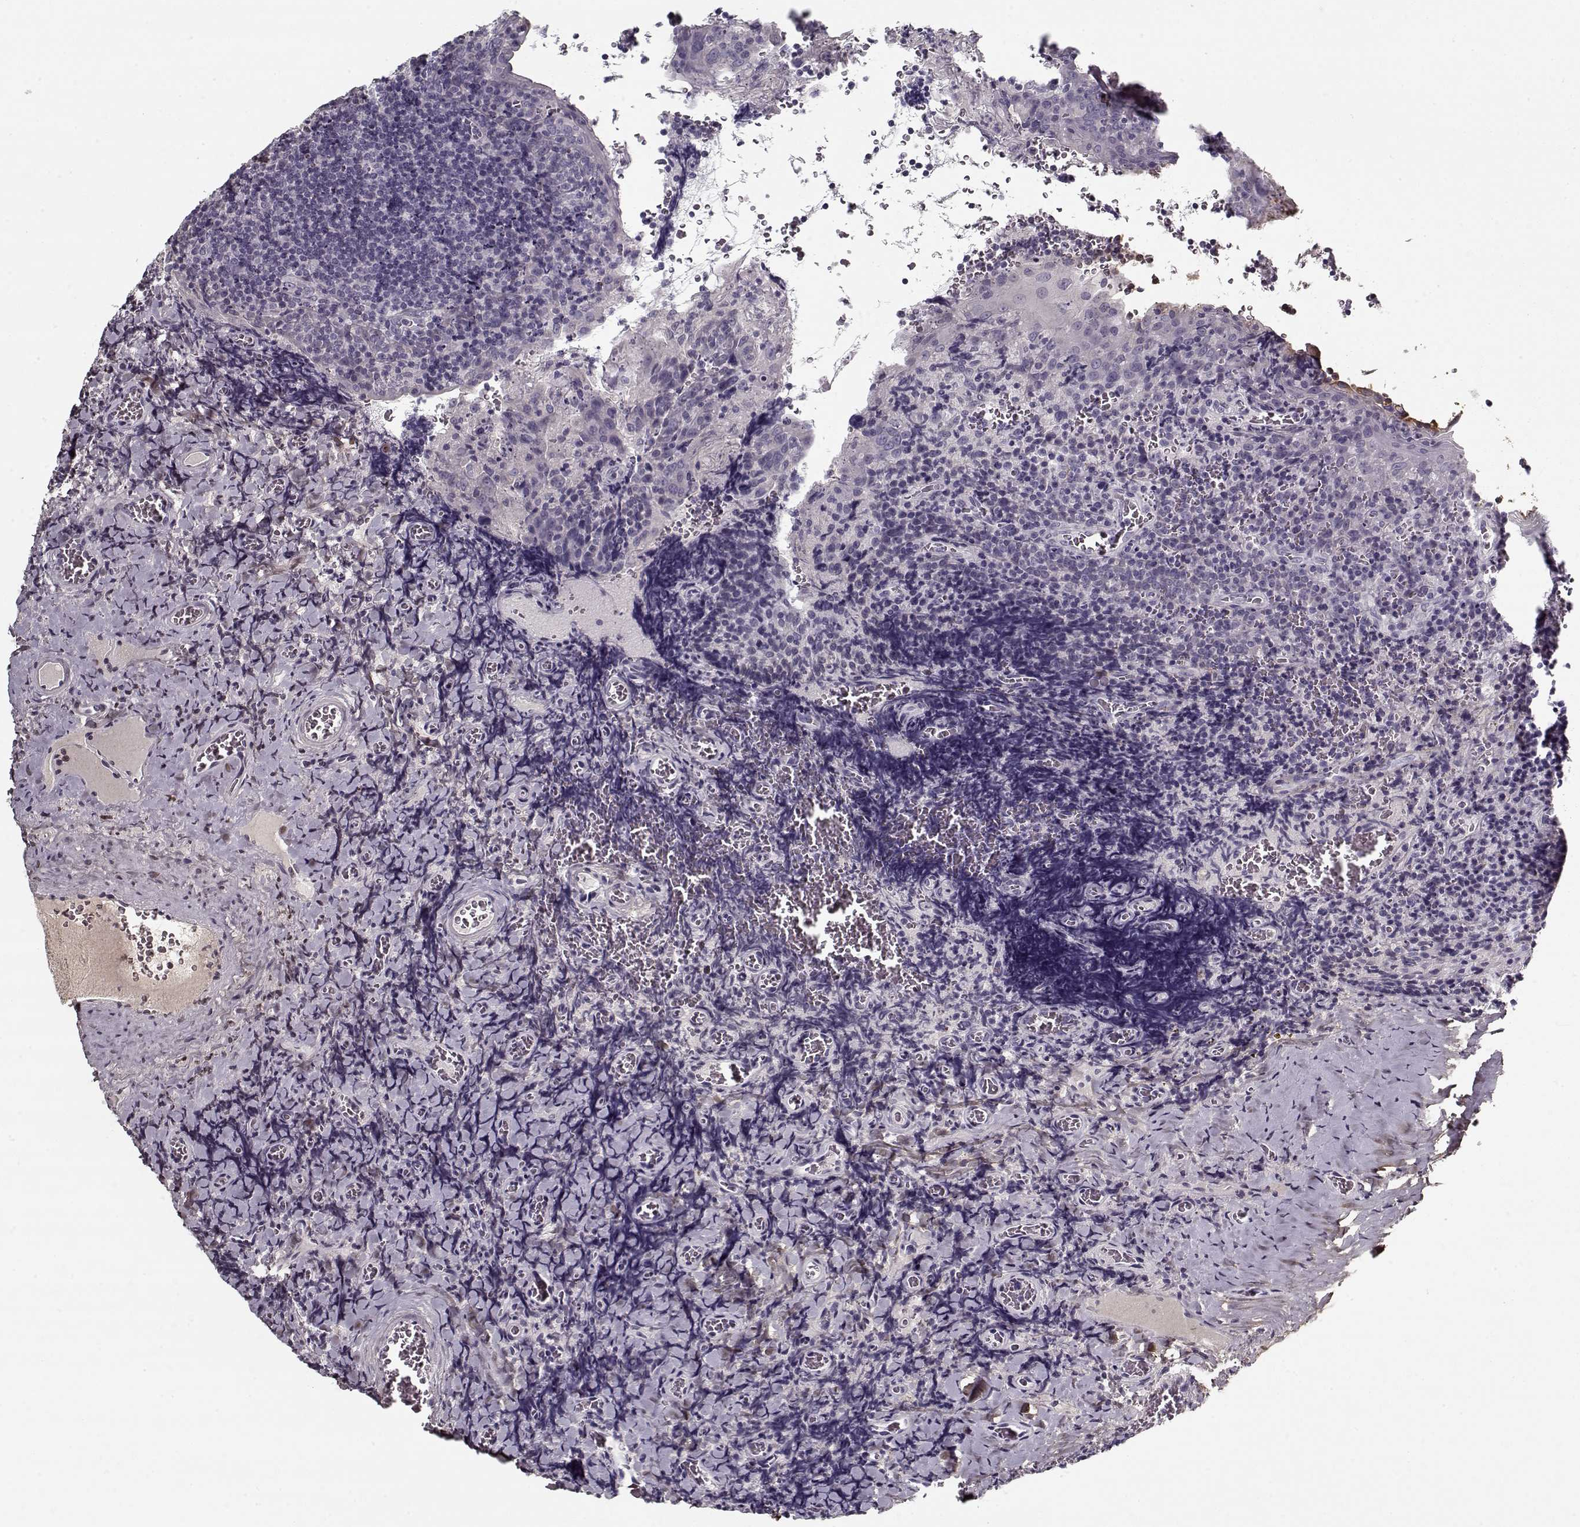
{"staining": {"intensity": "negative", "quantity": "none", "location": "none"}, "tissue": "tonsil", "cell_type": "Germinal center cells", "image_type": "normal", "snomed": [{"axis": "morphology", "description": "Normal tissue, NOS"}, {"axis": "morphology", "description": "Inflammation, NOS"}, {"axis": "topography", "description": "Tonsil"}], "caption": "Tonsil was stained to show a protein in brown. There is no significant expression in germinal center cells. (DAB (3,3'-diaminobenzidine) immunohistochemistry with hematoxylin counter stain).", "gene": "LUM", "patient": {"sex": "female", "age": 31}}